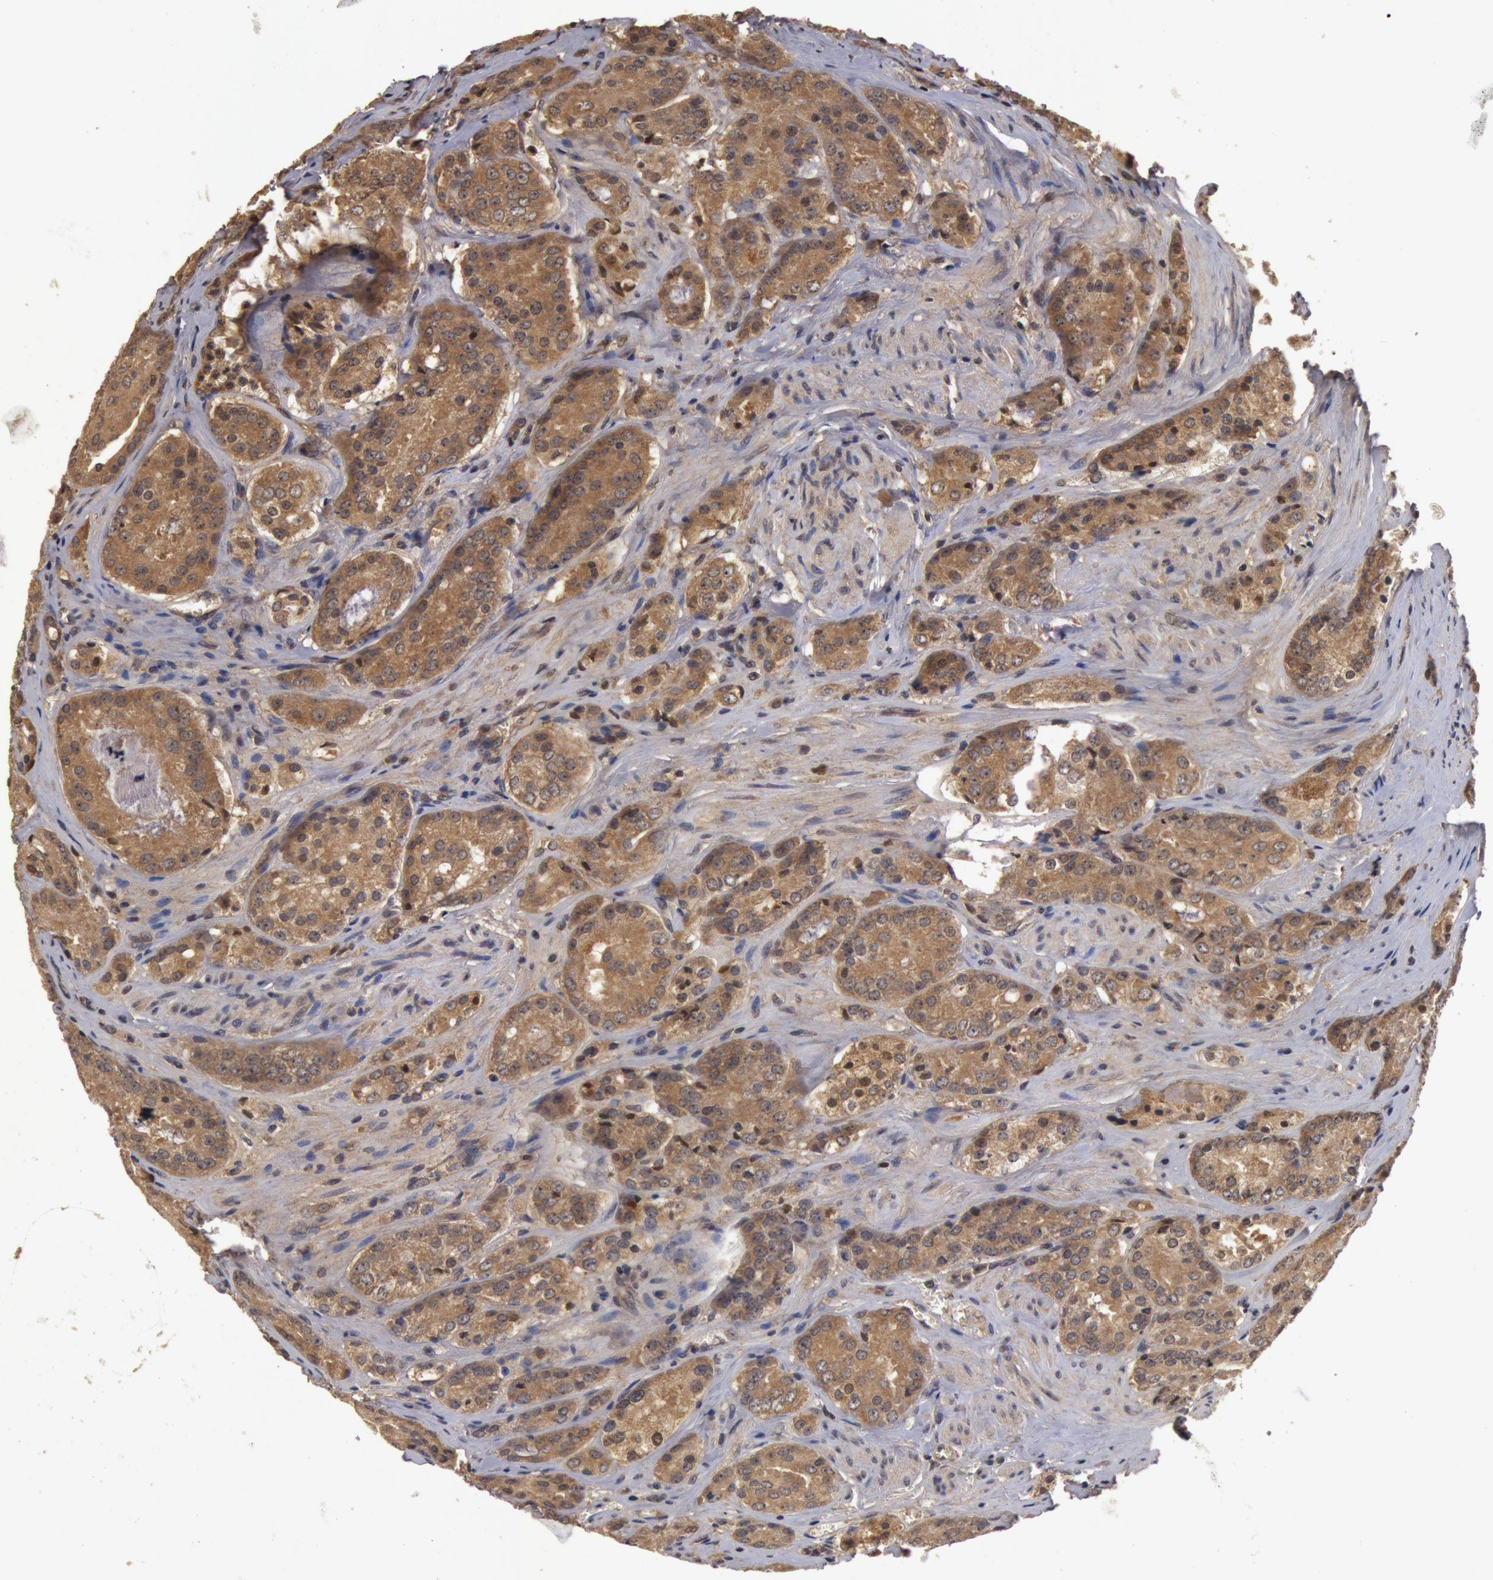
{"staining": {"intensity": "moderate", "quantity": ">75%", "location": "cytoplasmic/membranous"}, "tissue": "prostate cancer", "cell_type": "Tumor cells", "image_type": "cancer", "snomed": [{"axis": "morphology", "description": "Adenocarcinoma, Medium grade"}, {"axis": "topography", "description": "Prostate"}], "caption": "Tumor cells reveal moderate cytoplasmic/membranous expression in about >75% of cells in prostate cancer (medium-grade adenocarcinoma). (brown staining indicates protein expression, while blue staining denotes nuclei).", "gene": "BCHE", "patient": {"sex": "male", "age": 60}}